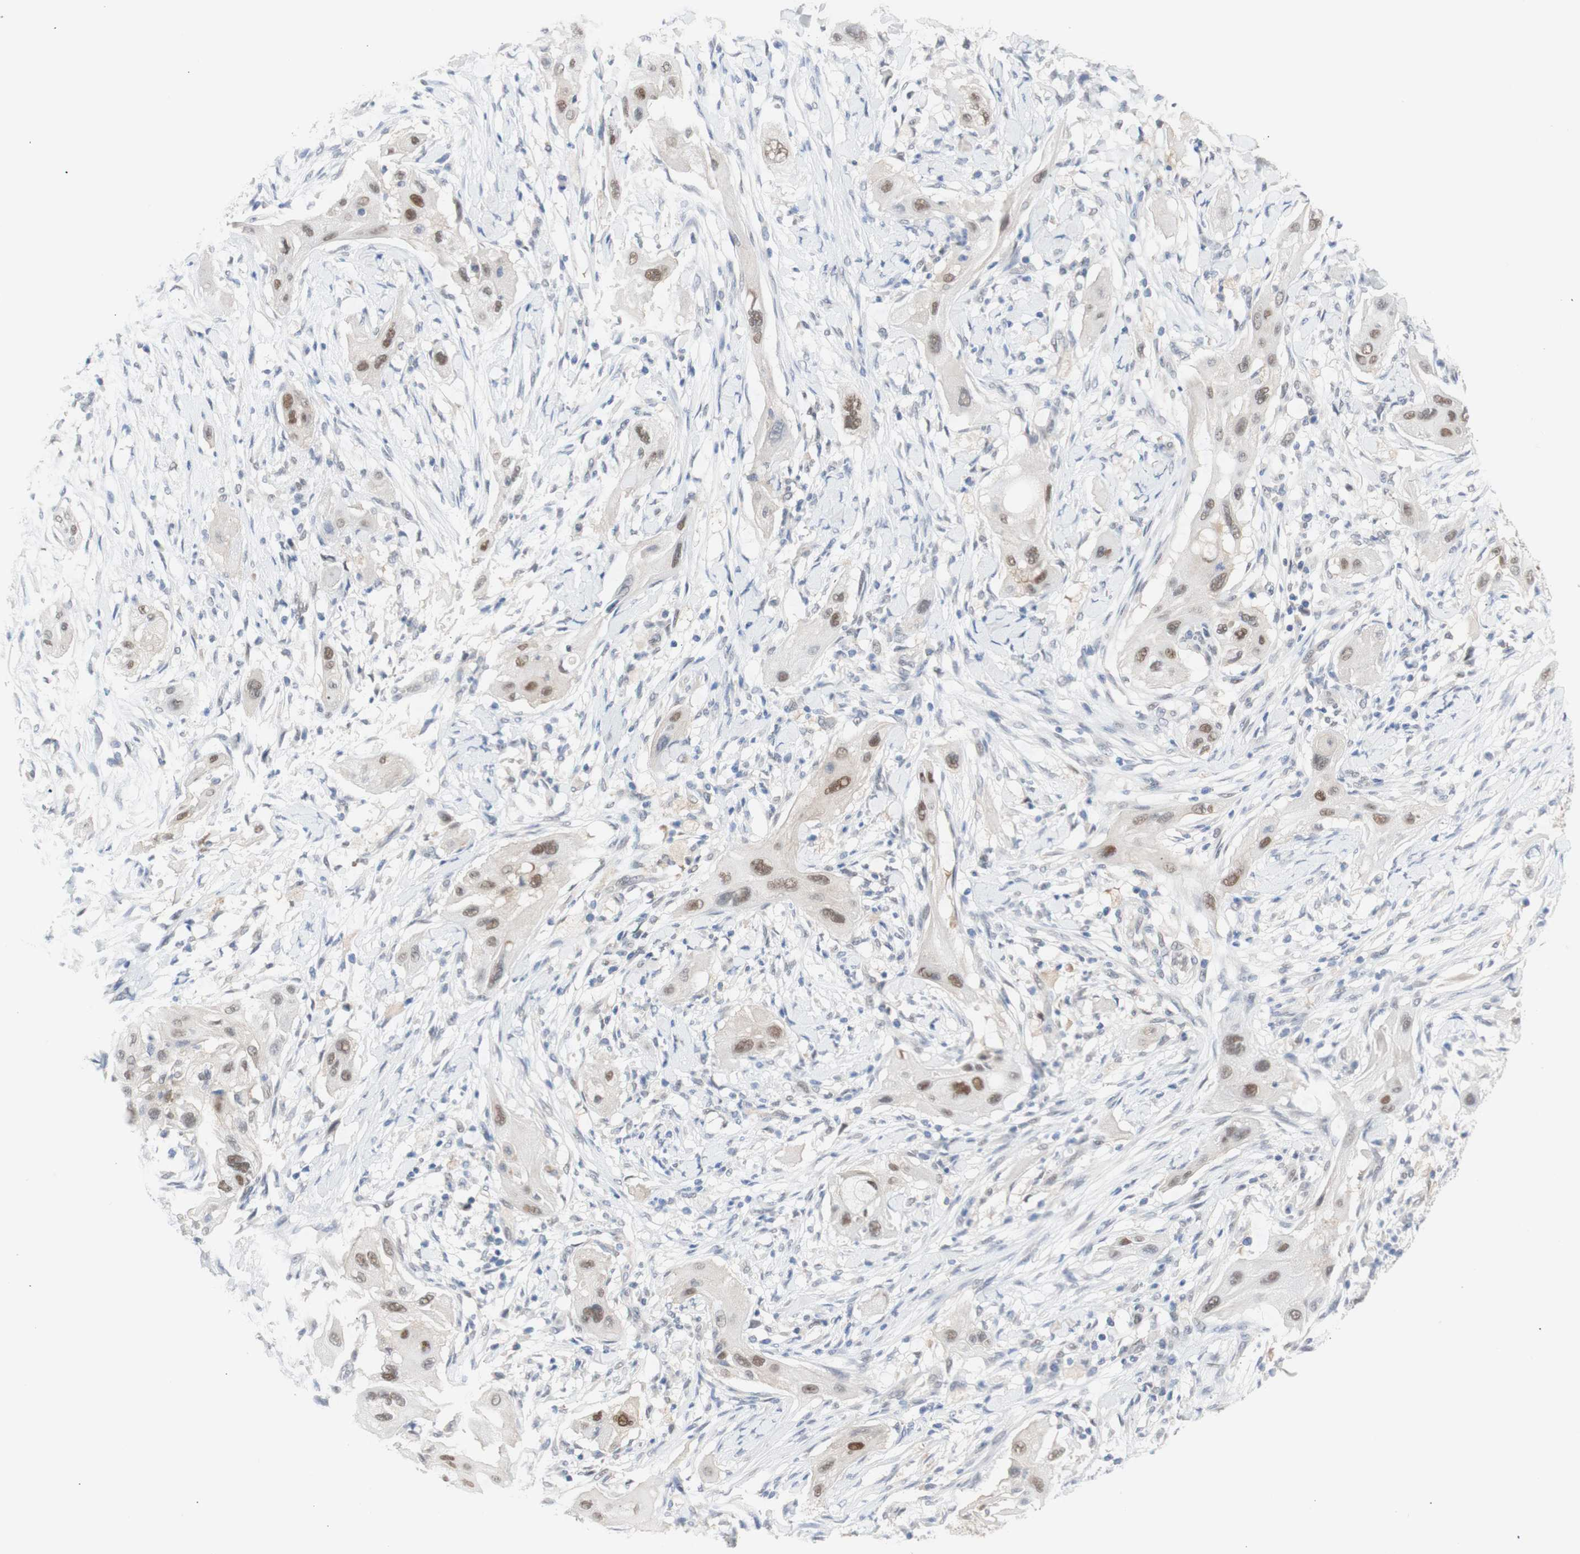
{"staining": {"intensity": "moderate", "quantity": "<25%", "location": "nuclear"}, "tissue": "lung cancer", "cell_type": "Tumor cells", "image_type": "cancer", "snomed": [{"axis": "morphology", "description": "Squamous cell carcinoma, NOS"}, {"axis": "topography", "description": "Lung"}], "caption": "This is a micrograph of immunohistochemistry staining of squamous cell carcinoma (lung), which shows moderate staining in the nuclear of tumor cells.", "gene": "PRMT5", "patient": {"sex": "female", "age": 47}}